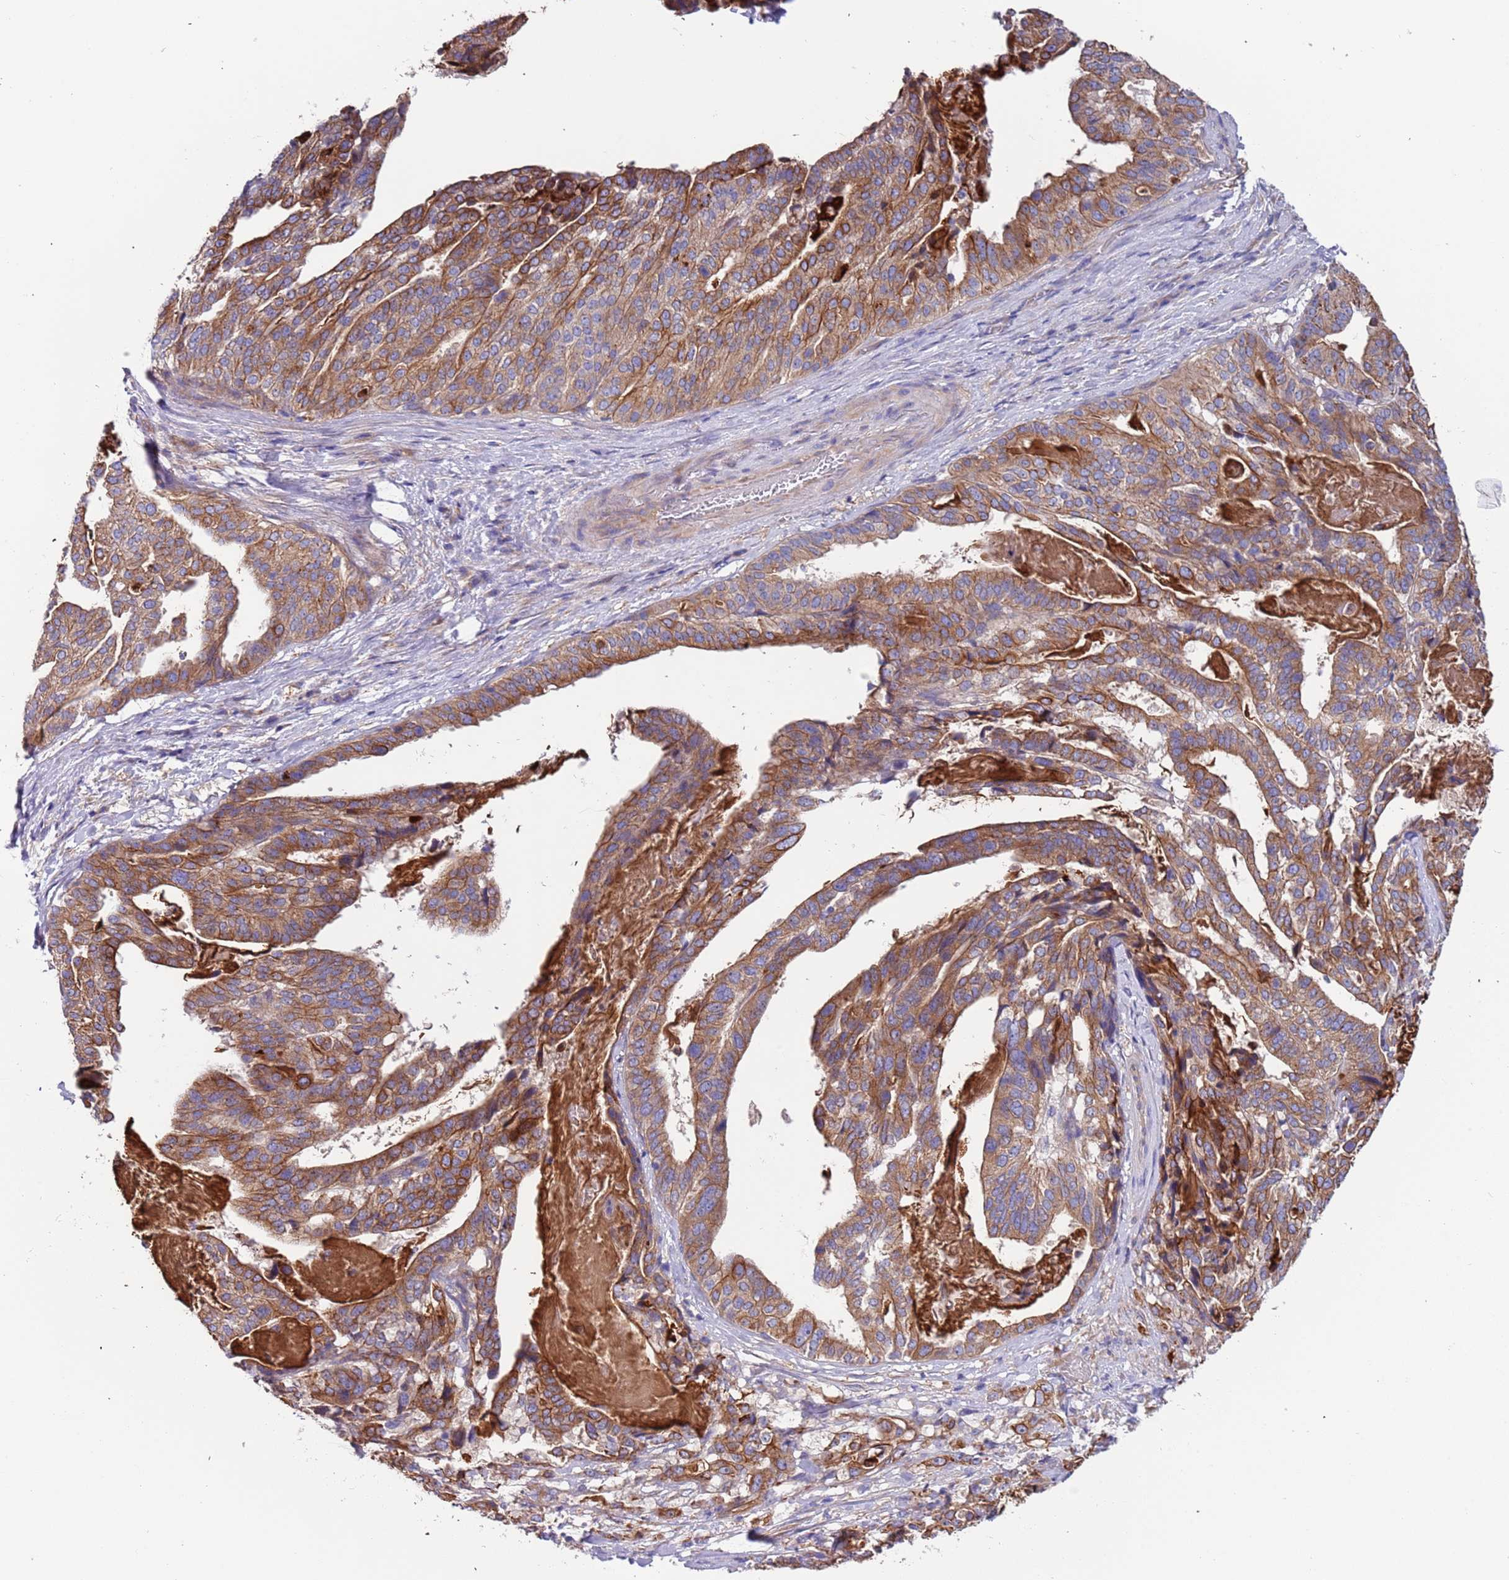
{"staining": {"intensity": "moderate", "quantity": ">75%", "location": "cytoplasmic/membranous"}, "tissue": "stomach cancer", "cell_type": "Tumor cells", "image_type": "cancer", "snomed": [{"axis": "morphology", "description": "Adenocarcinoma, NOS"}, {"axis": "topography", "description": "Stomach"}], "caption": "Immunohistochemical staining of human stomach adenocarcinoma demonstrates medium levels of moderate cytoplasmic/membranous protein positivity in approximately >75% of tumor cells. (DAB (3,3'-diaminobenzidine) IHC, brown staining for protein, blue staining for nuclei).", "gene": "LAMB4", "patient": {"sex": "male", "age": 48}}